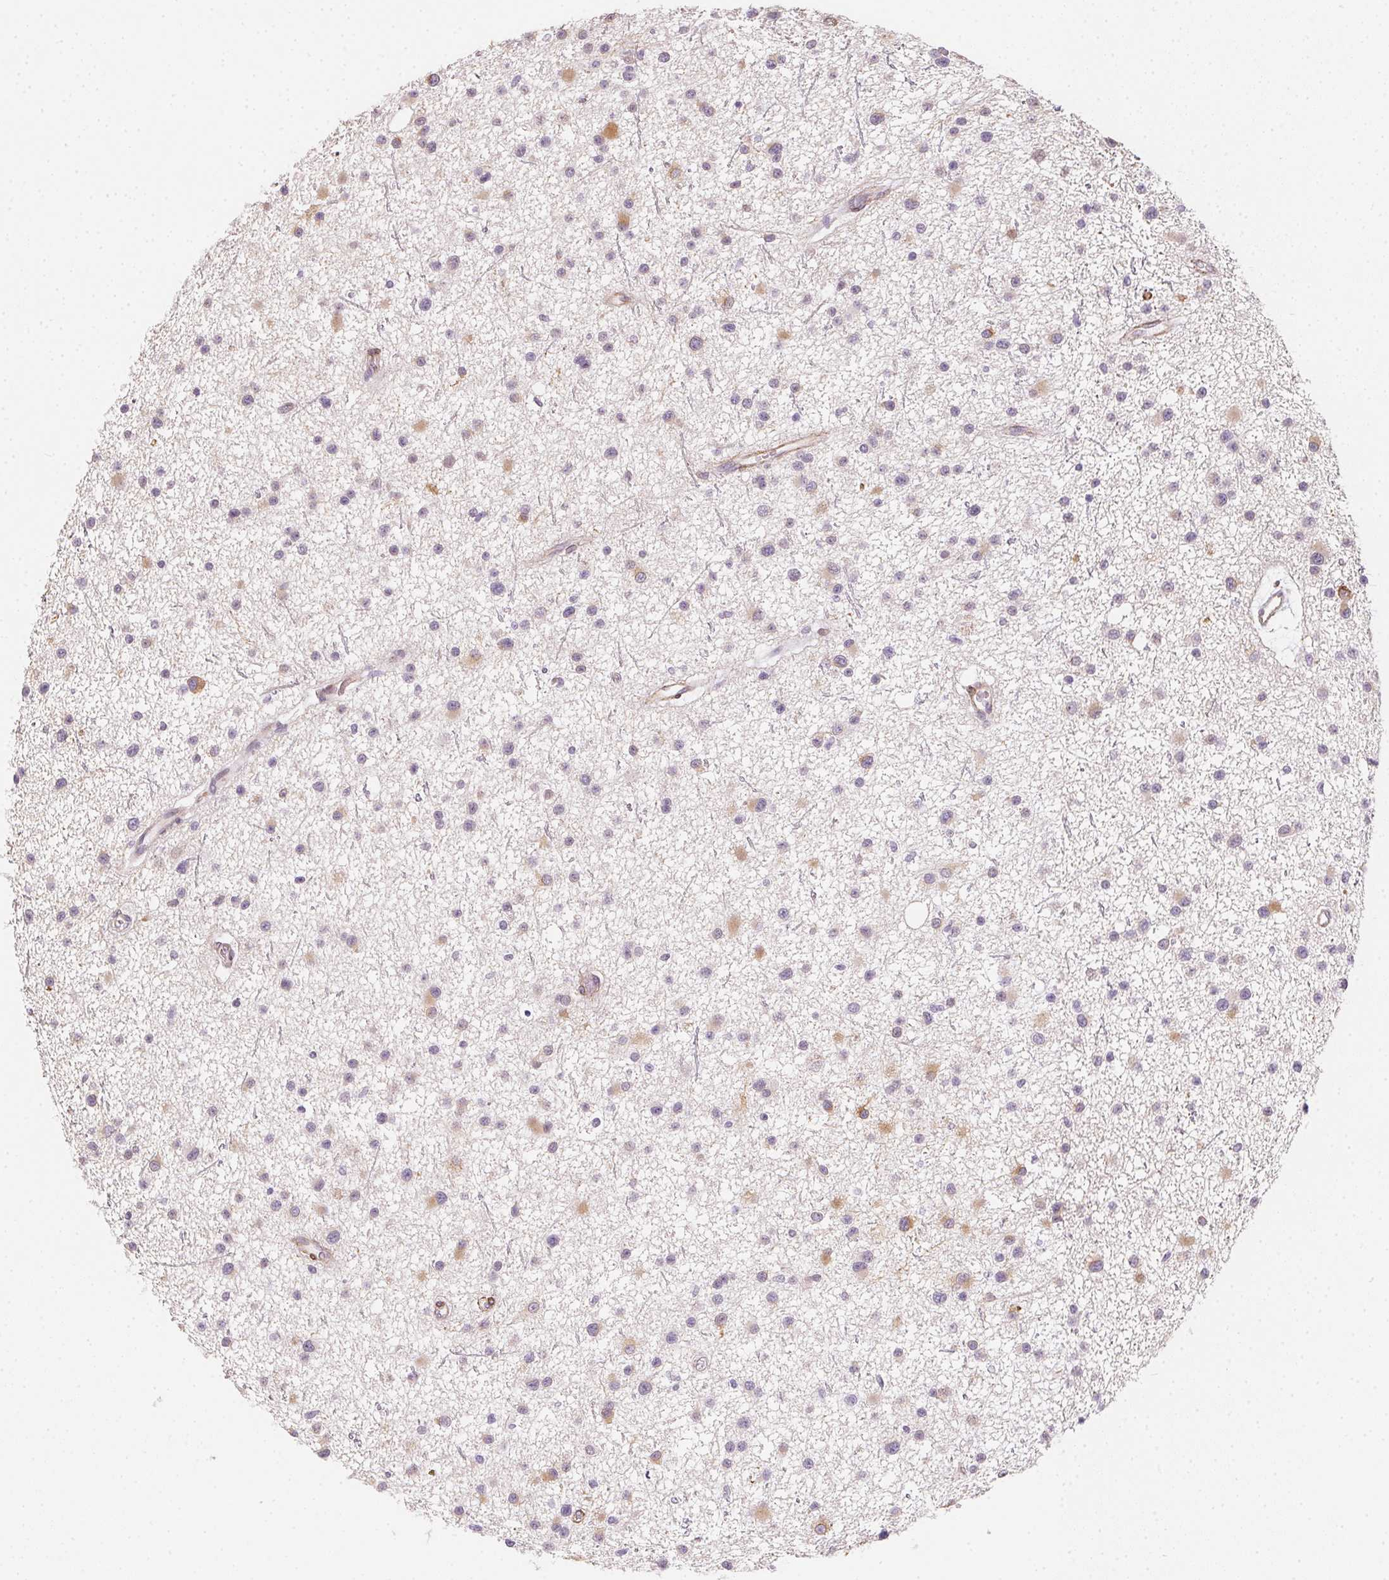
{"staining": {"intensity": "negative", "quantity": "none", "location": "none"}, "tissue": "glioma", "cell_type": "Tumor cells", "image_type": "cancer", "snomed": [{"axis": "morphology", "description": "Glioma, malignant, Low grade"}, {"axis": "topography", "description": "Brain"}], "caption": "Tumor cells are negative for protein expression in human low-grade glioma (malignant).", "gene": "RSBN1", "patient": {"sex": "male", "age": 43}}